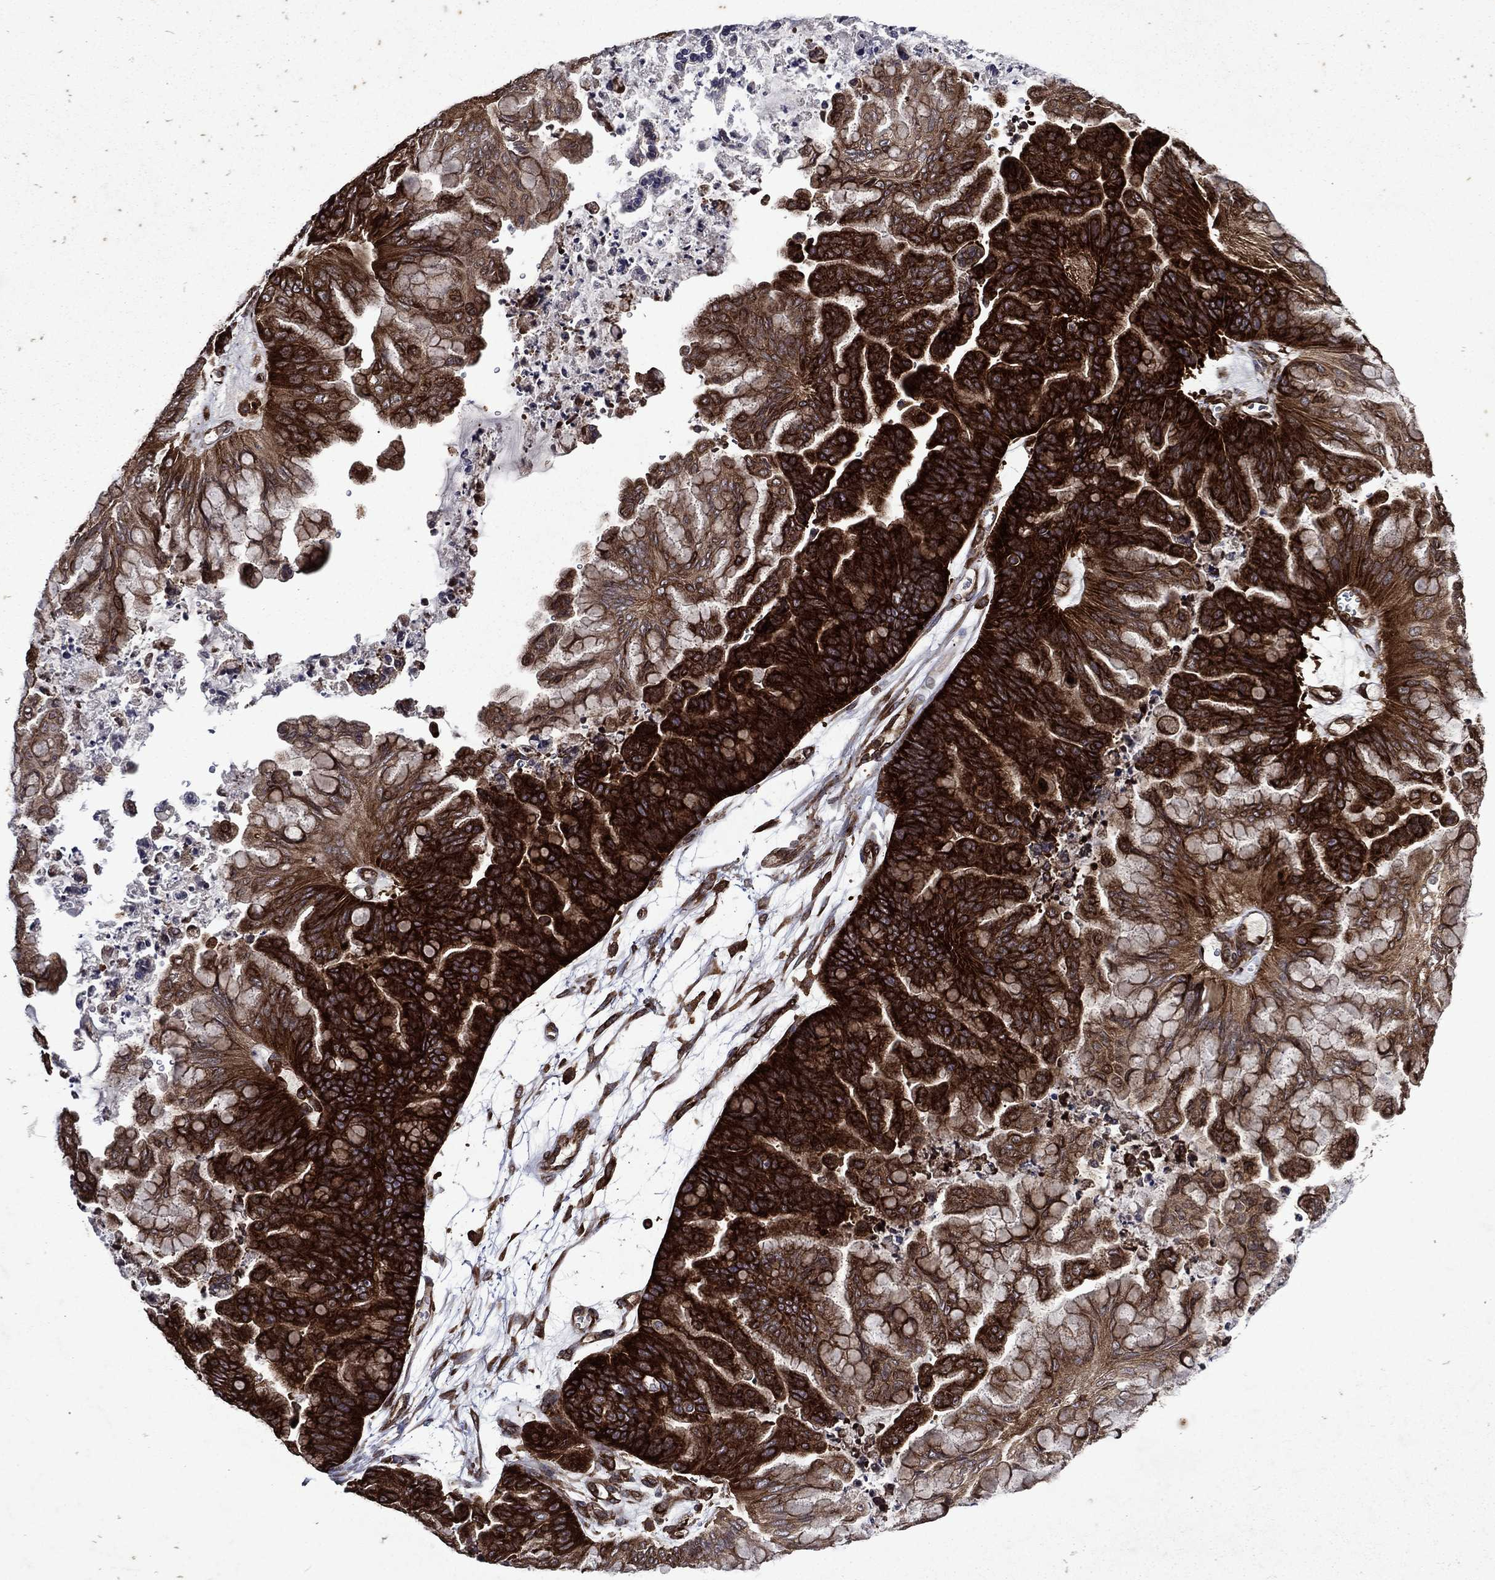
{"staining": {"intensity": "strong", "quantity": ">75%", "location": "cytoplasmic/membranous"}, "tissue": "ovarian cancer", "cell_type": "Tumor cells", "image_type": "cancer", "snomed": [{"axis": "morphology", "description": "Cystadenocarcinoma, mucinous, NOS"}, {"axis": "topography", "description": "Ovary"}], "caption": "Protein analysis of ovarian cancer tissue shows strong cytoplasmic/membranous staining in approximately >75% of tumor cells. (brown staining indicates protein expression, while blue staining denotes nuclei).", "gene": "EIF2B4", "patient": {"sex": "female", "age": 67}}